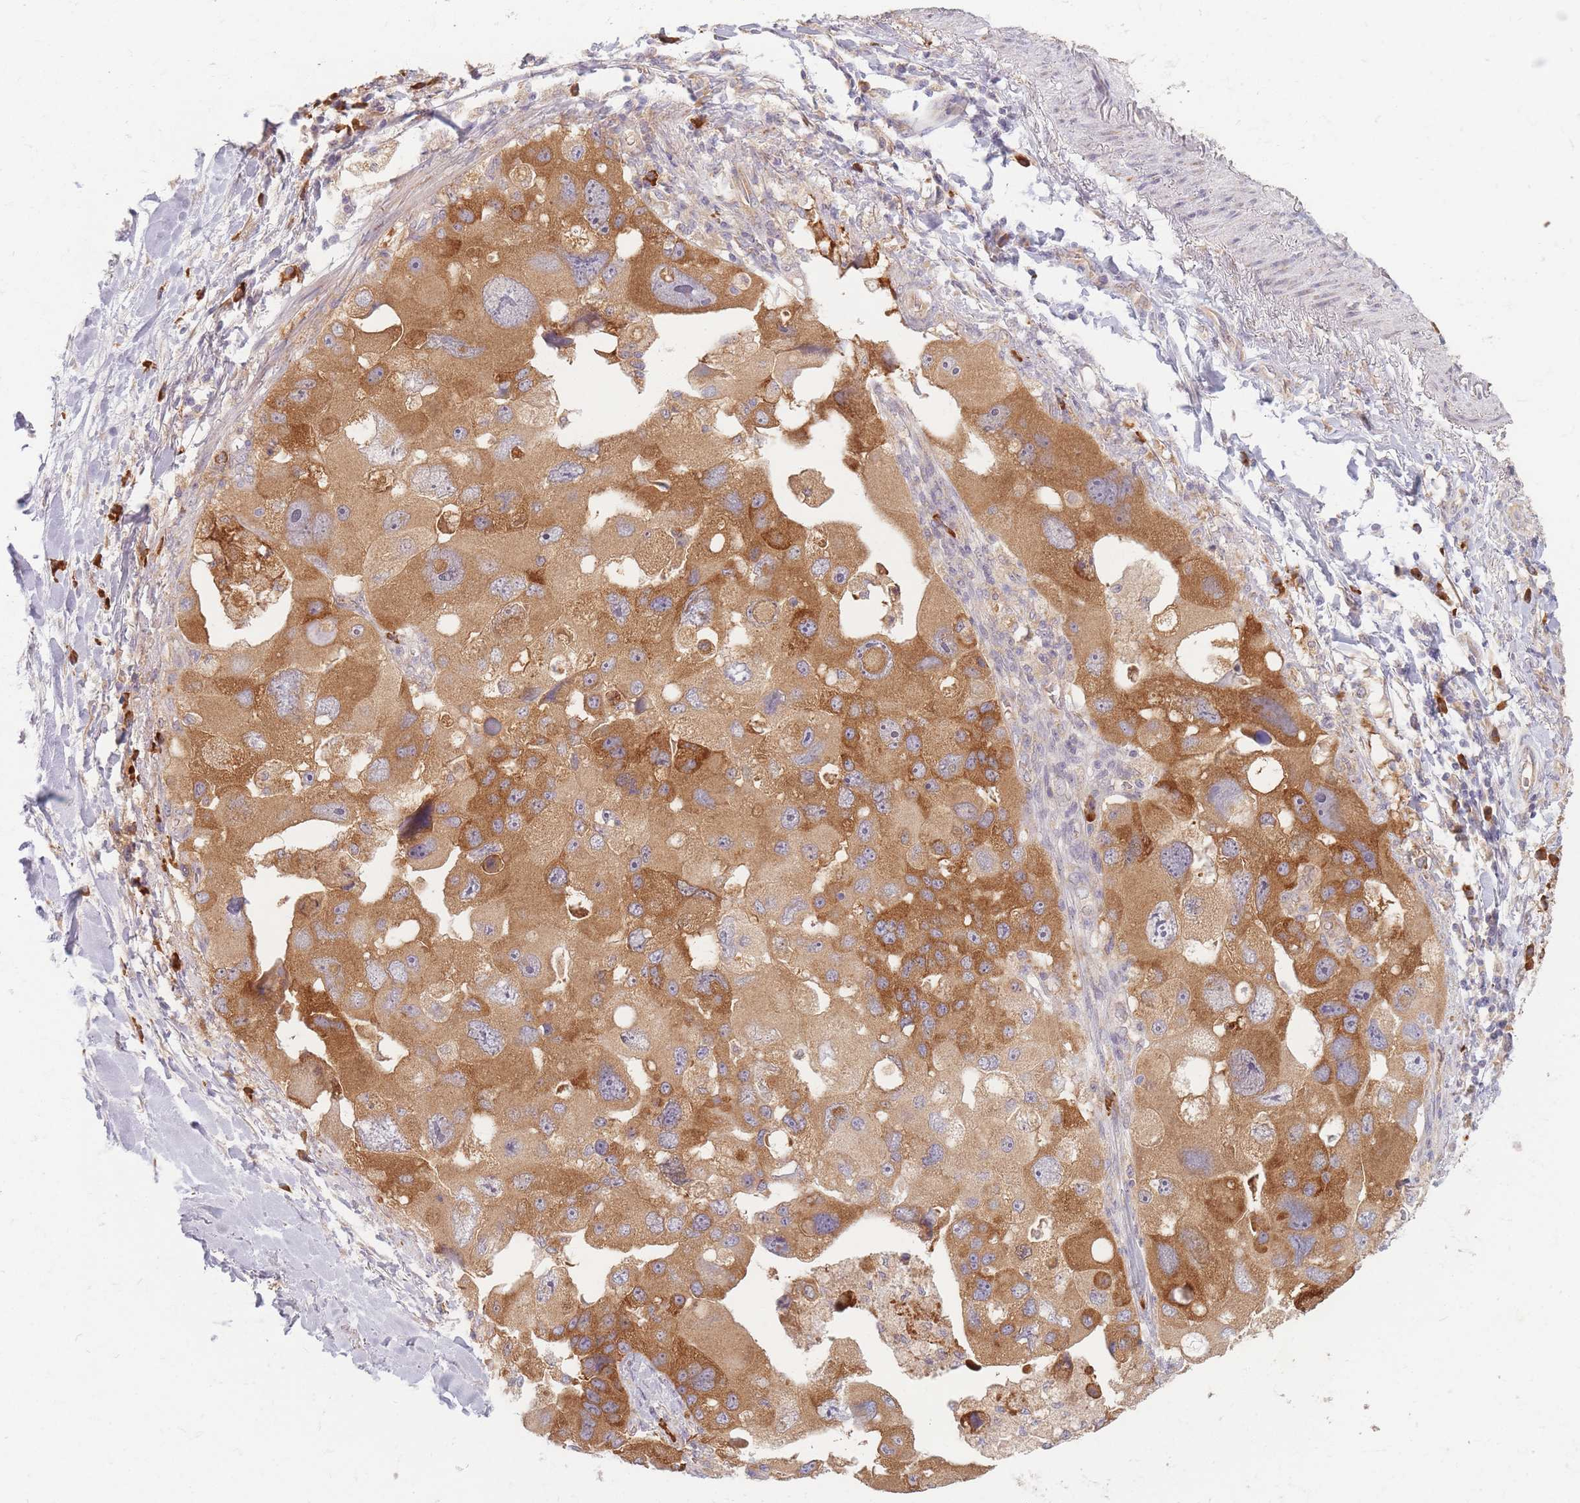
{"staining": {"intensity": "moderate", "quantity": ">75%", "location": "cytoplasmic/membranous"}, "tissue": "lung cancer", "cell_type": "Tumor cells", "image_type": "cancer", "snomed": [{"axis": "morphology", "description": "Adenocarcinoma, NOS"}, {"axis": "topography", "description": "Lung"}], "caption": "Adenocarcinoma (lung) stained with a brown dye reveals moderate cytoplasmic/membranous positive expression in about >75% of tumor cells.", "gene": "SMIM14", "patient": {"sex": "female", "age": 54}}